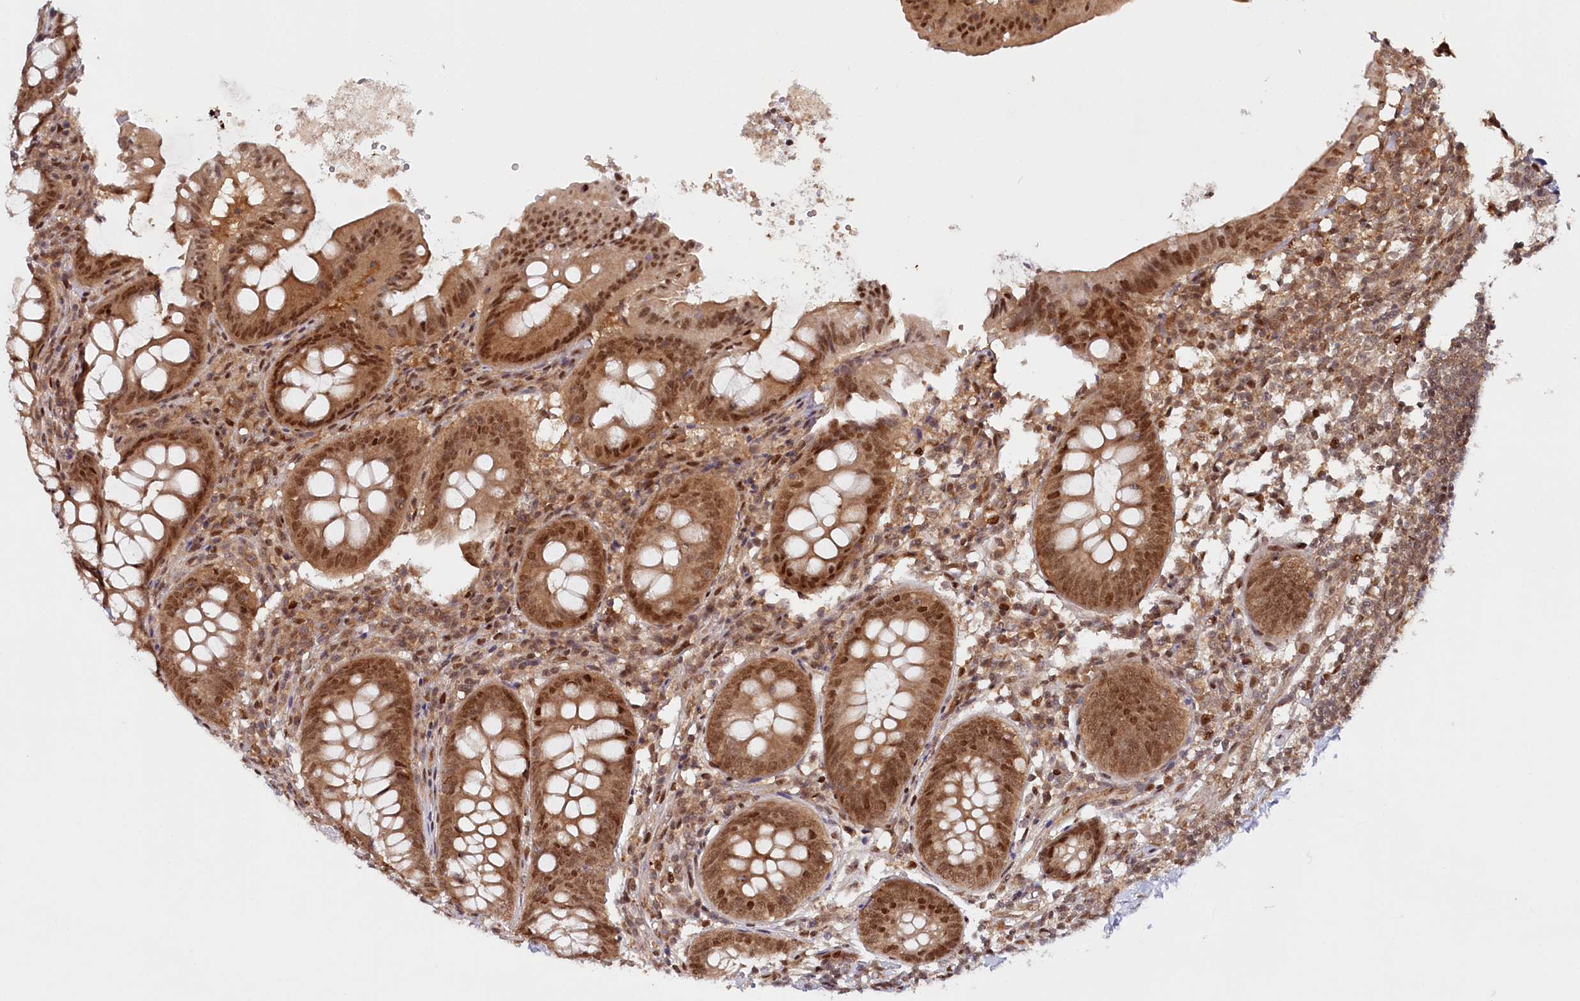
{"staining": {"intensity": "moderate", "quantity": ">75%", "location": "cytoplasmic/membranous,nuclear"}, "tissue": "appendix", "cell_type": "Glandular cells", "image_type": "normal", "snomed": [{"axis": "morphology", "description": "Normal tissue, NOS"}, {"axis": "topography", "description": "Appendix"}], "caption": "The histopathology image exhibits staining of normal appendix, revealing moderate cytoplasmic/membranous,nuclear protein expression (brown color) within glandular cells.", "gene": "CCDC65", "patient": {"sex": "female", "age": 54}}